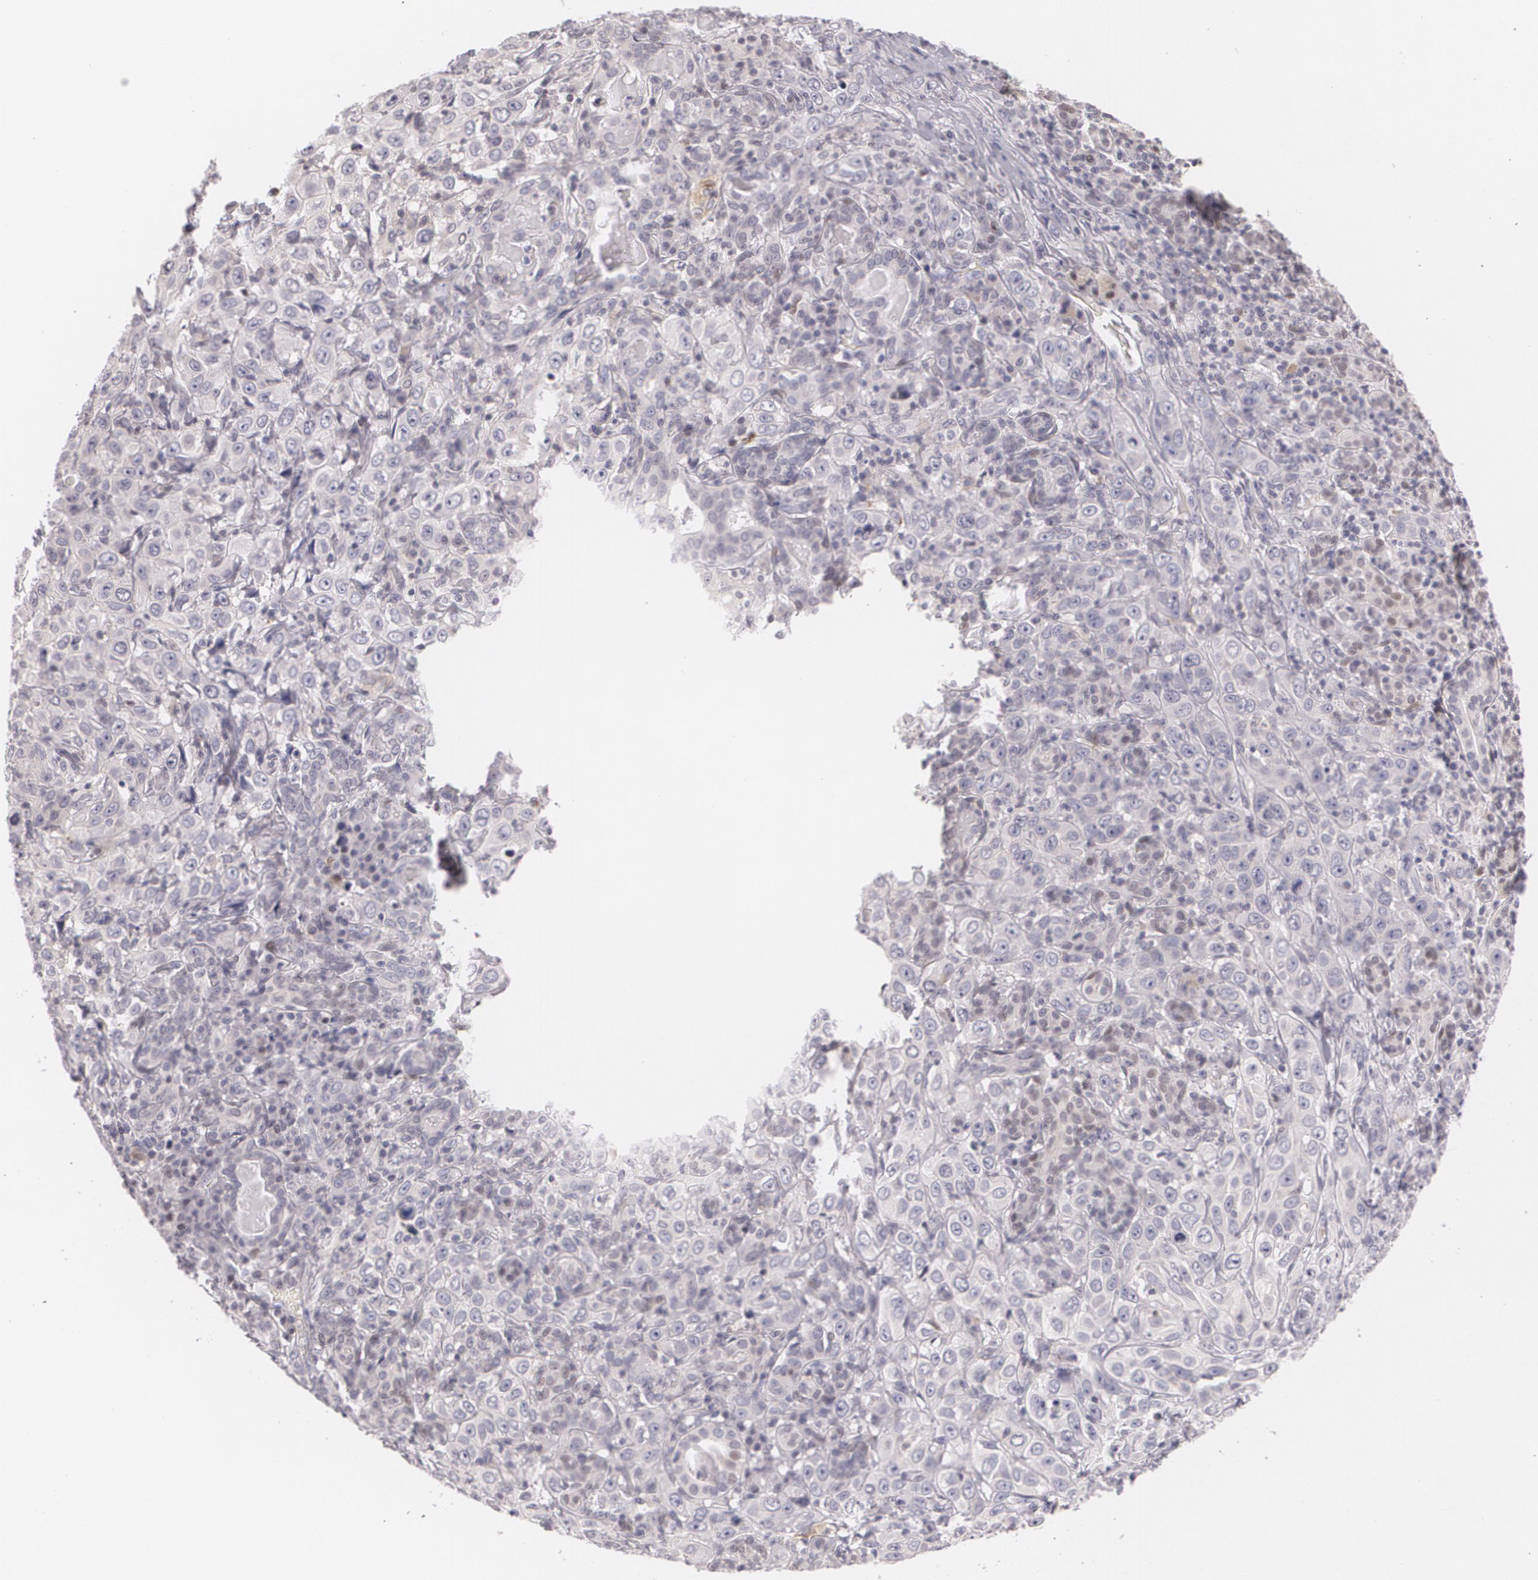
{"staining": {"intensity": "negative", "quantity": "none", "location": "none"}, "tissue": "skin cancer", "cell_type": "Tumor cells", "image_type": "cancer", "snomed": [{"axis": "morphology", "description": "Squamous cell carcinoma, NOS"}, {"axis": "topography", "description": "Skin"}], "caption": "Immunohistochemical staining of skin cancer (squamous cell carcinoma) shows no significant positivity in tumor cells.", "gene": "ZBTB16", "patient": {"sex": "male", "age": 84}}